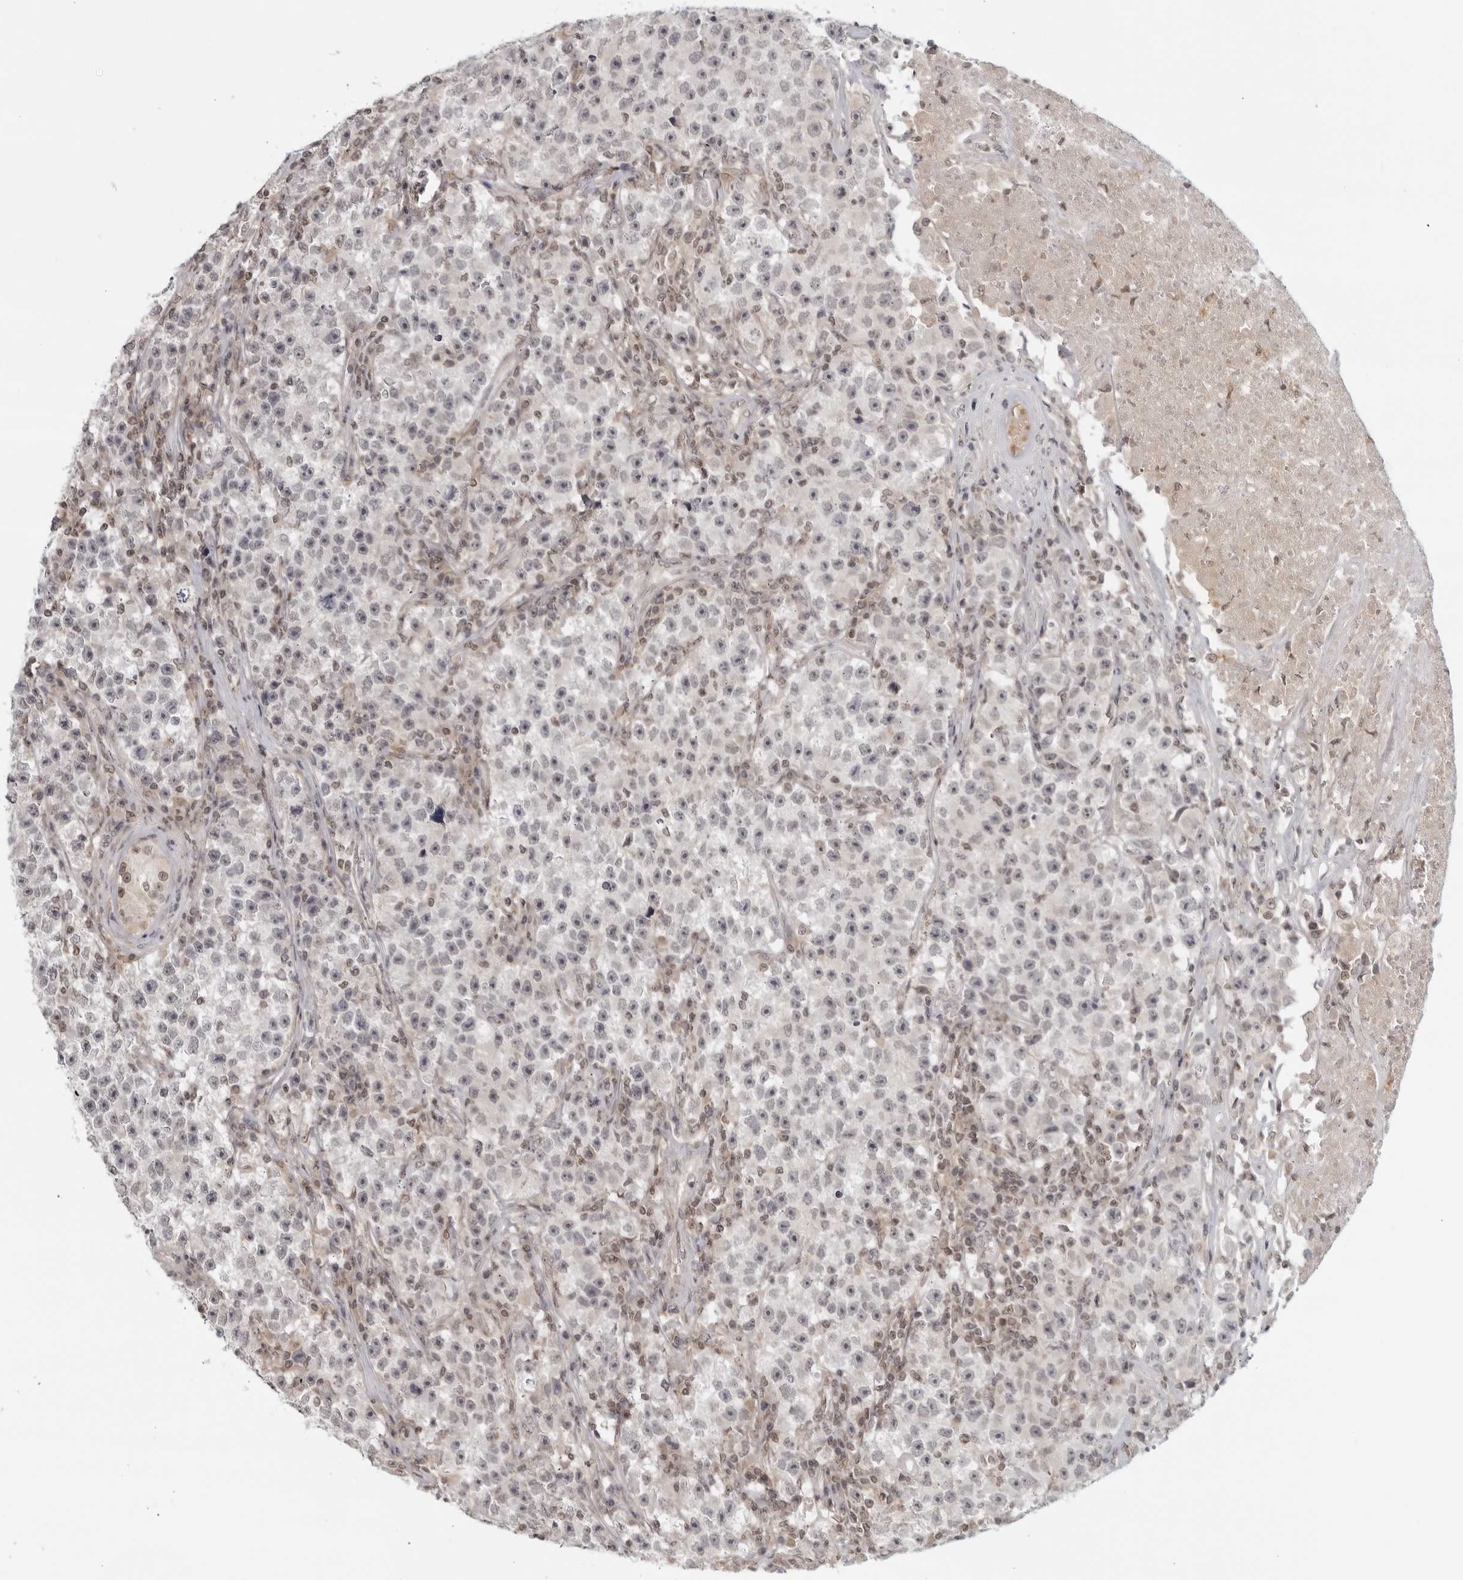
{"staining": {"intensity": "negative", "quantity": "none", "location": "none"}, "tissue": "testis cancer", "cell_type": "Tumor cells", "image_type": "cancer", "snomed": [{"axis": "morphology", "description": "Seminoma, NOS"}, {"axis": "topography", "description": "Testis"}], "caption": "A micrograph of testis cancer (seminoma) stained for a protein demonstrates no brown staining in tumor cells.", "gene": "CC2D1B", "patient": {"sex": "male", "age": 22}}